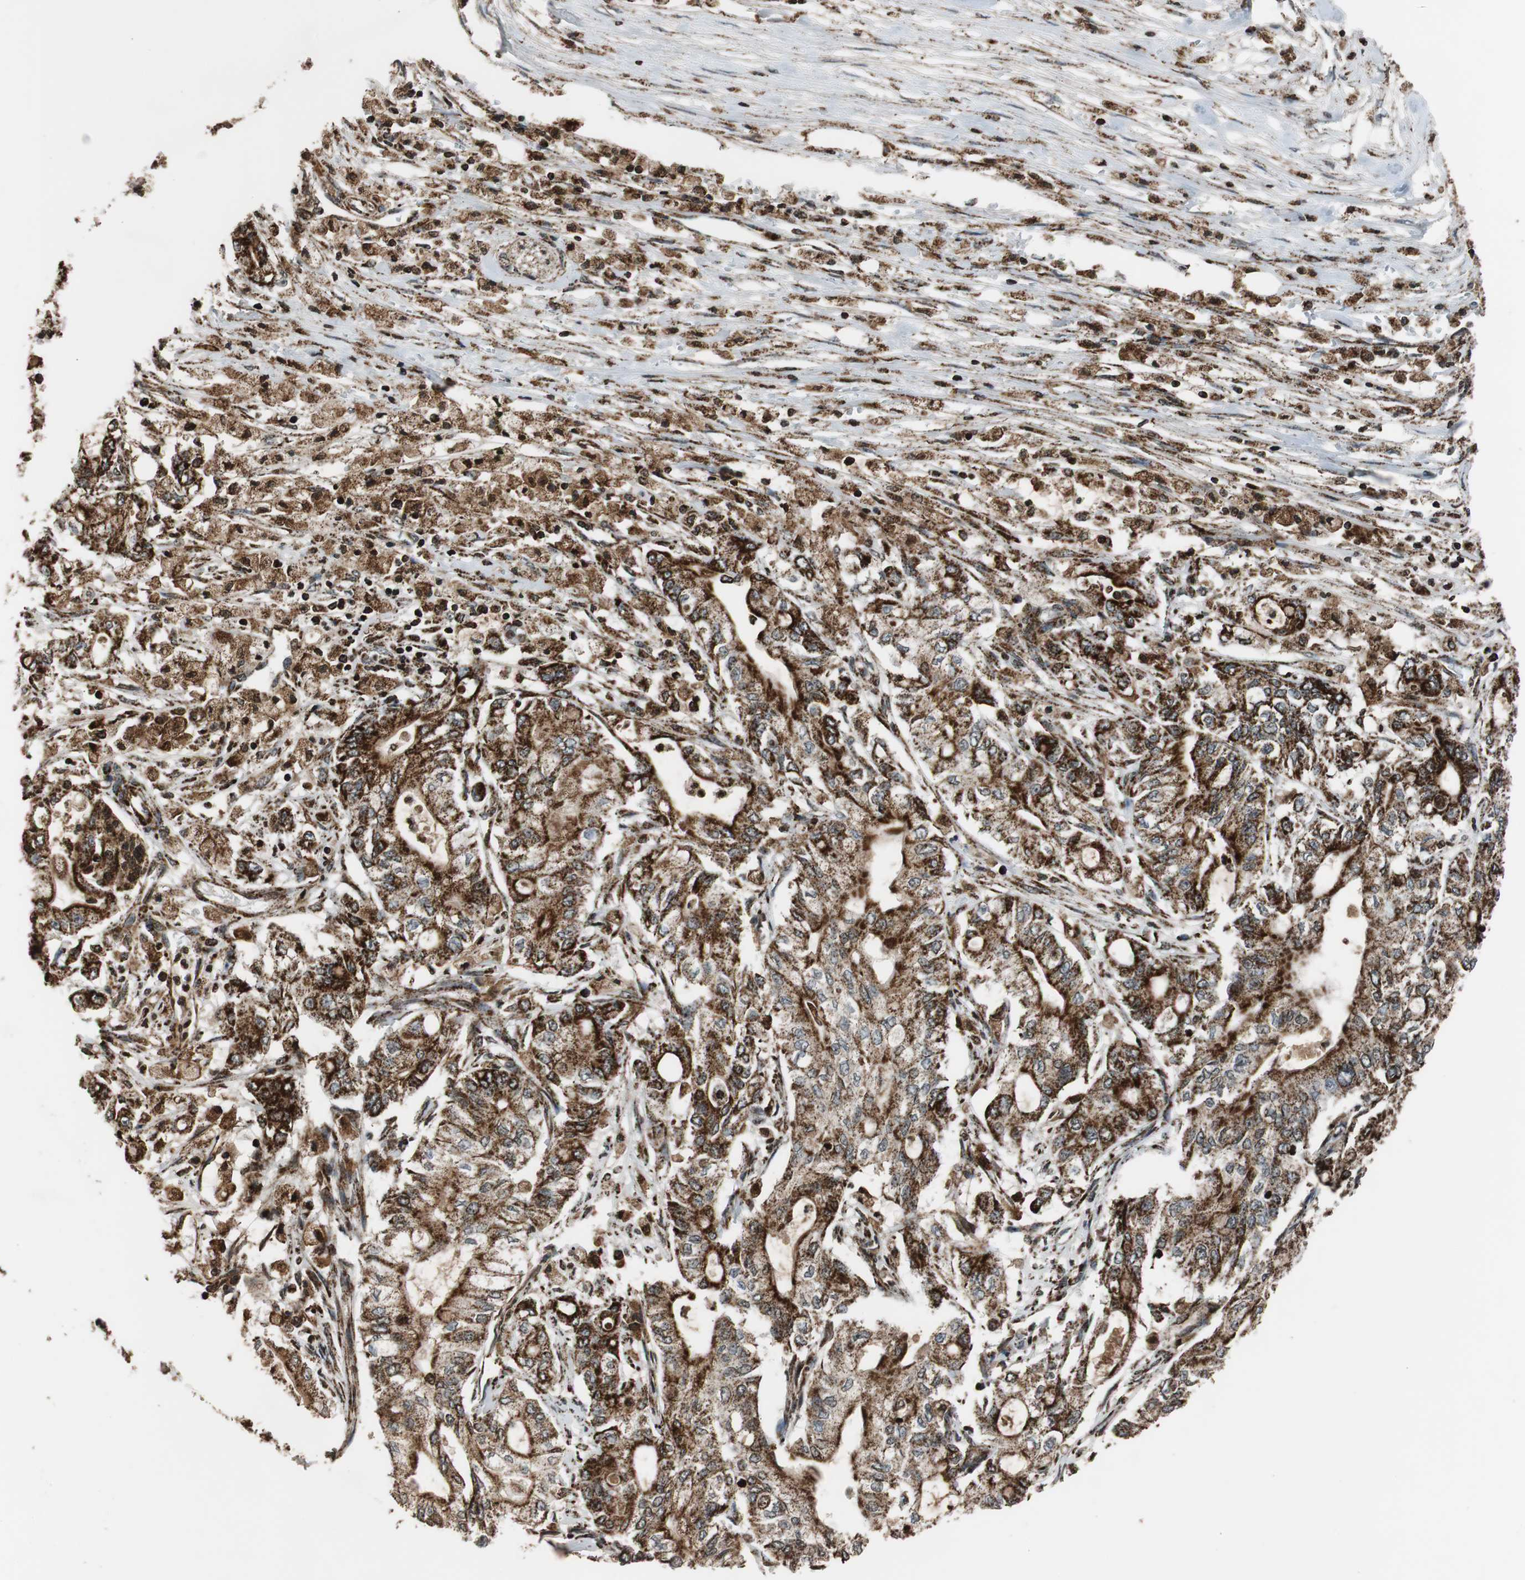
{"staining": {"intensity": "strong", "quantity": ">75%", "location": "cytoplasmic/membranous"}, "tissue": "pancreatic cancer", "cell_type": "Tumor cells", "image_type": "cancer", "snomed": [{"axis": "morphology", "description": "Adenocarcinoma, NOS"}, {"axis": "topography", "description": "Pancreas"}], "caption": "The image exhibits immunohistochemical staining of pancreatic cancer. There is strong cytoplasmic/membranous expression is seen in about >75% of tumor cells.", "gene": "HSPA9", "patient": {"sex": "male", "age": 70}}